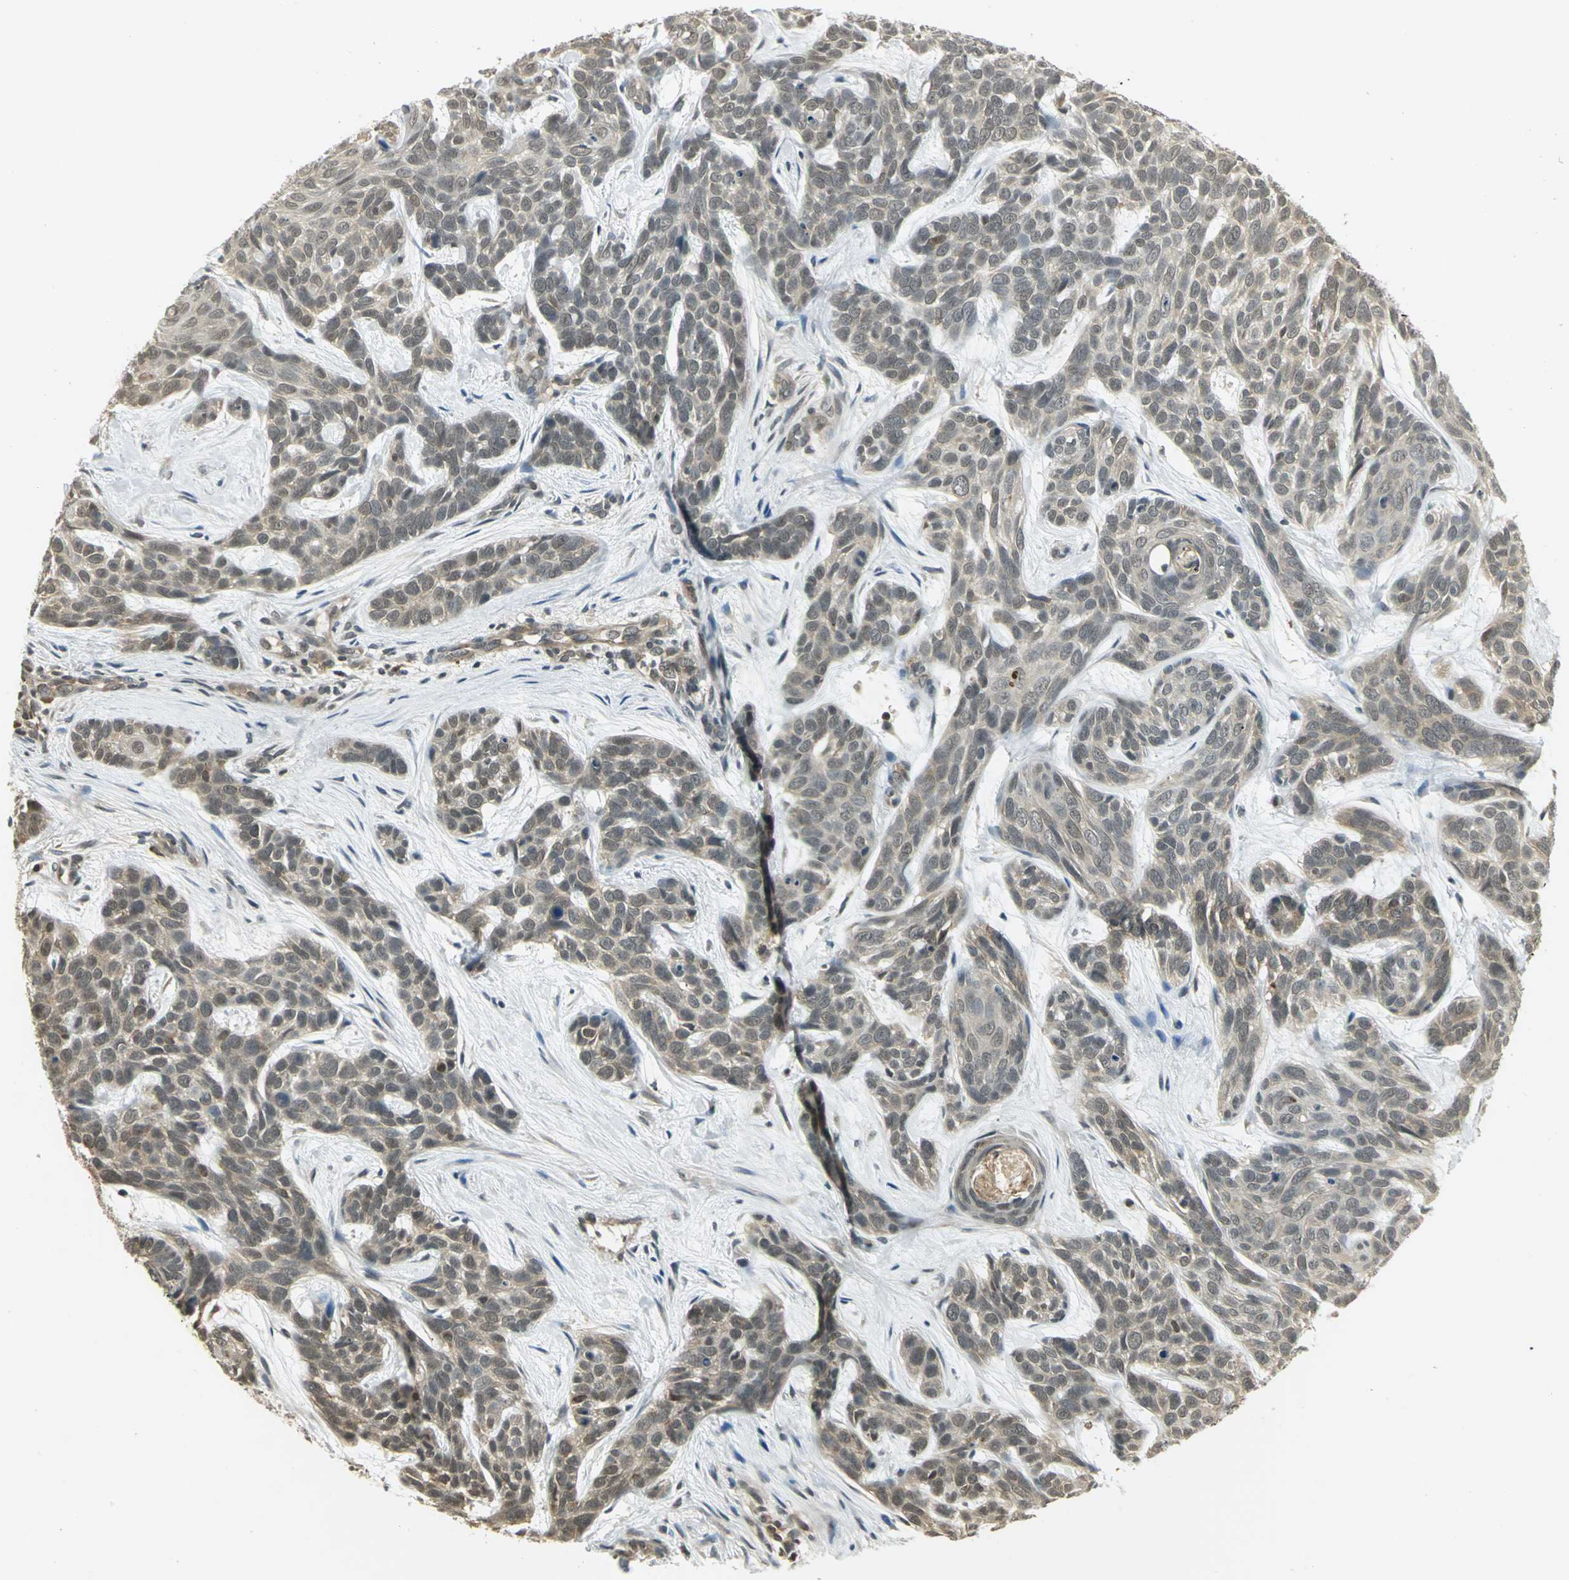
{"staining": {"intensity": "weak", "quantity": ">75%", "location": "cytoplasmic/membranous"}, "tissue": "skin cancer", "cell_type": "Tumor cells", "image_type": "cancer", "snomed": [{"axis": "morphology", "description": "Basal cell carcinoma"}, {"axis": "topography", "description": "Skin"}], "caption": "Skin cancer (basal cell carcinoma) stained with immunohistochemistry displays weak cytoplasmic/membranous positivity in approximately >75% of tumor cells.", "gene": "CDC34", "patient": {"sex": "male", "age": 87}}